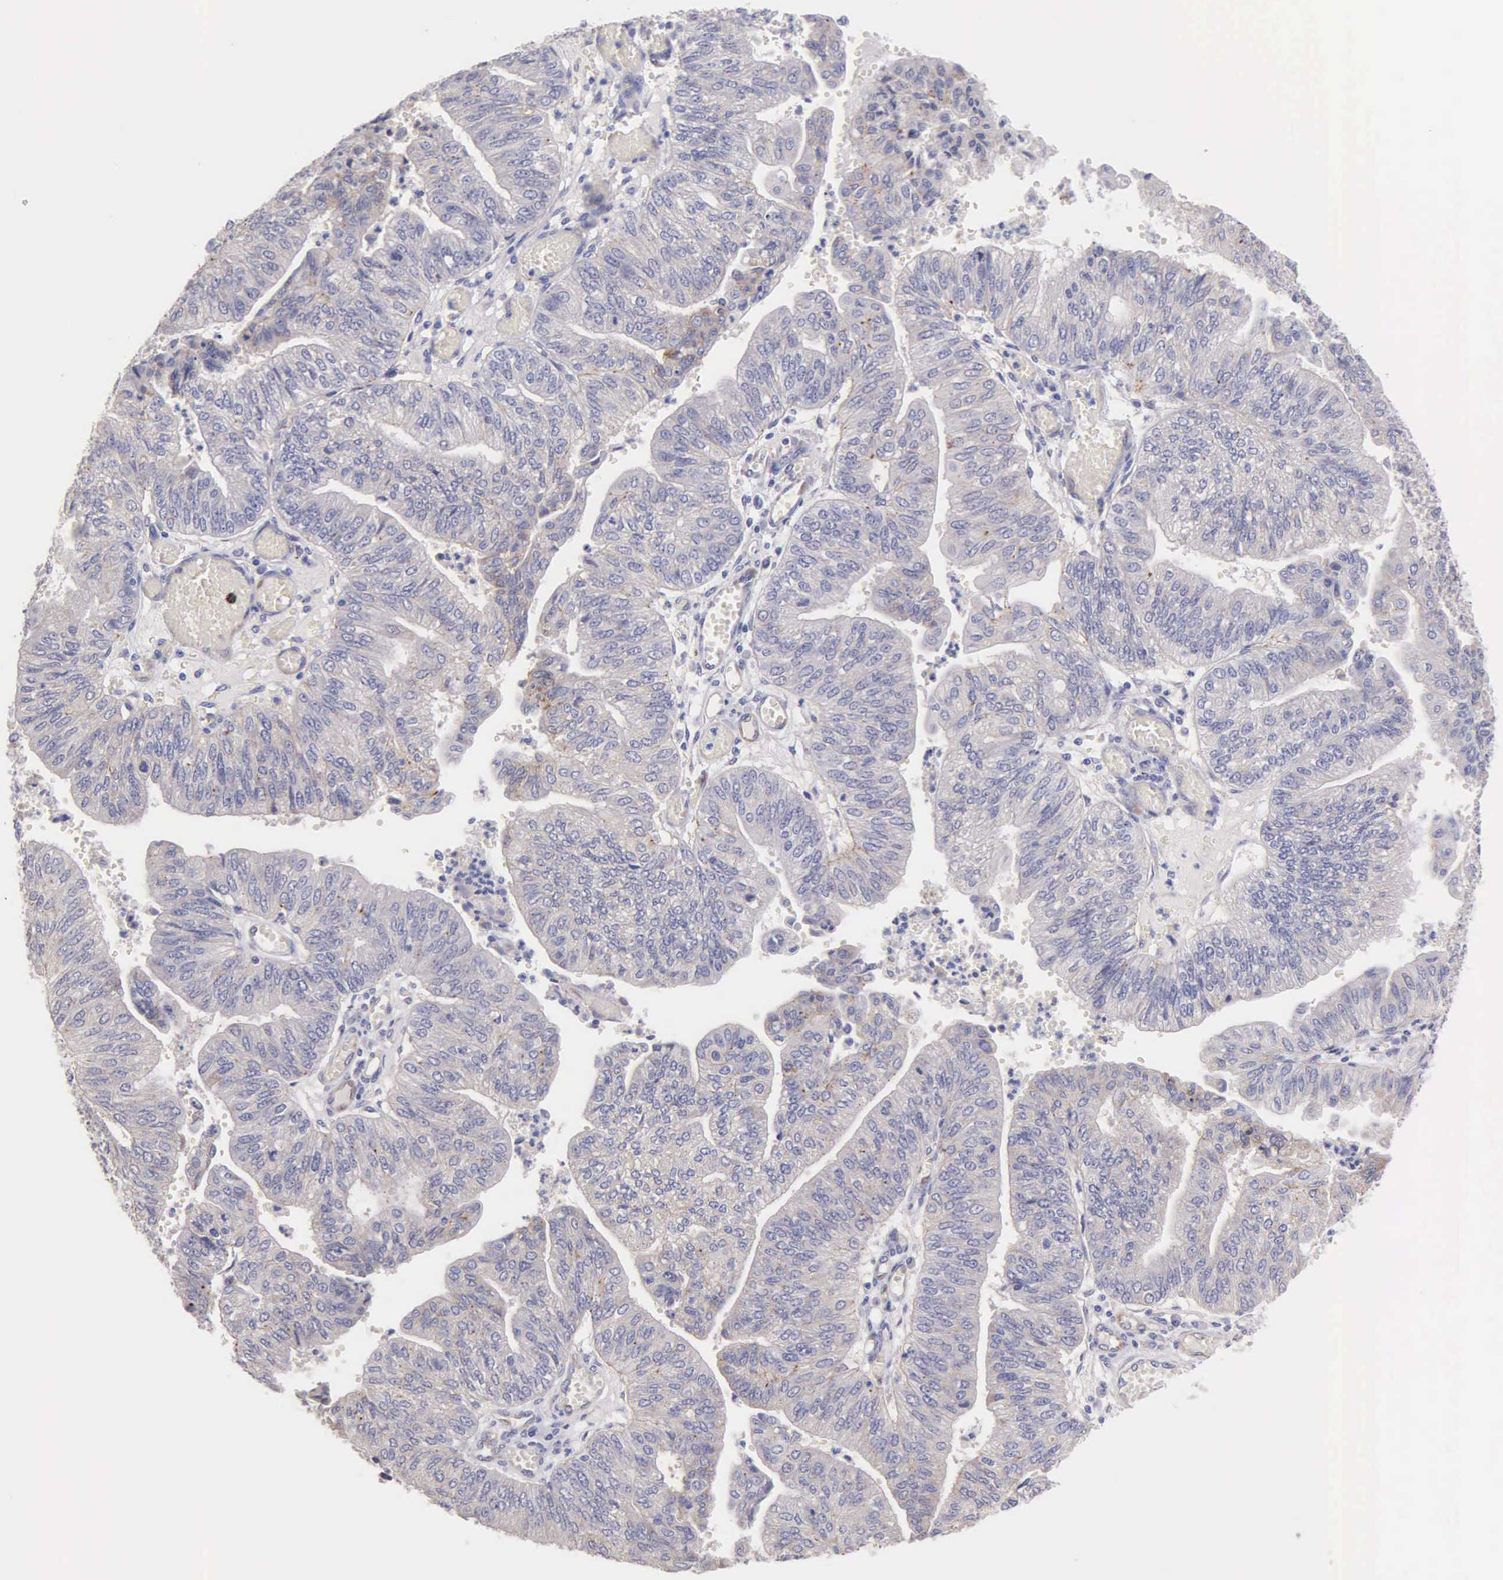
{"staining": {"intensity": "weak", "quantity": "<25%", "location": "cytoplasmic/membranous"}, "tissue": "endometrial cancer", "cell_type": "Tumor cells", "image_type": "cancer", "snomed": [{"axis": "morphology", "description": "Adenocarcinoma, NOS"}, {"axis": "topography", "description": "Endometrium"}], "caption": "Tumor cells show no significant protein expression in adenocarcinoma (endometrial). (DAB immunohistochemistry with hematoxylin counter stain).", "gene": "APP", "patient": {"sex": "female", "age": 59}}